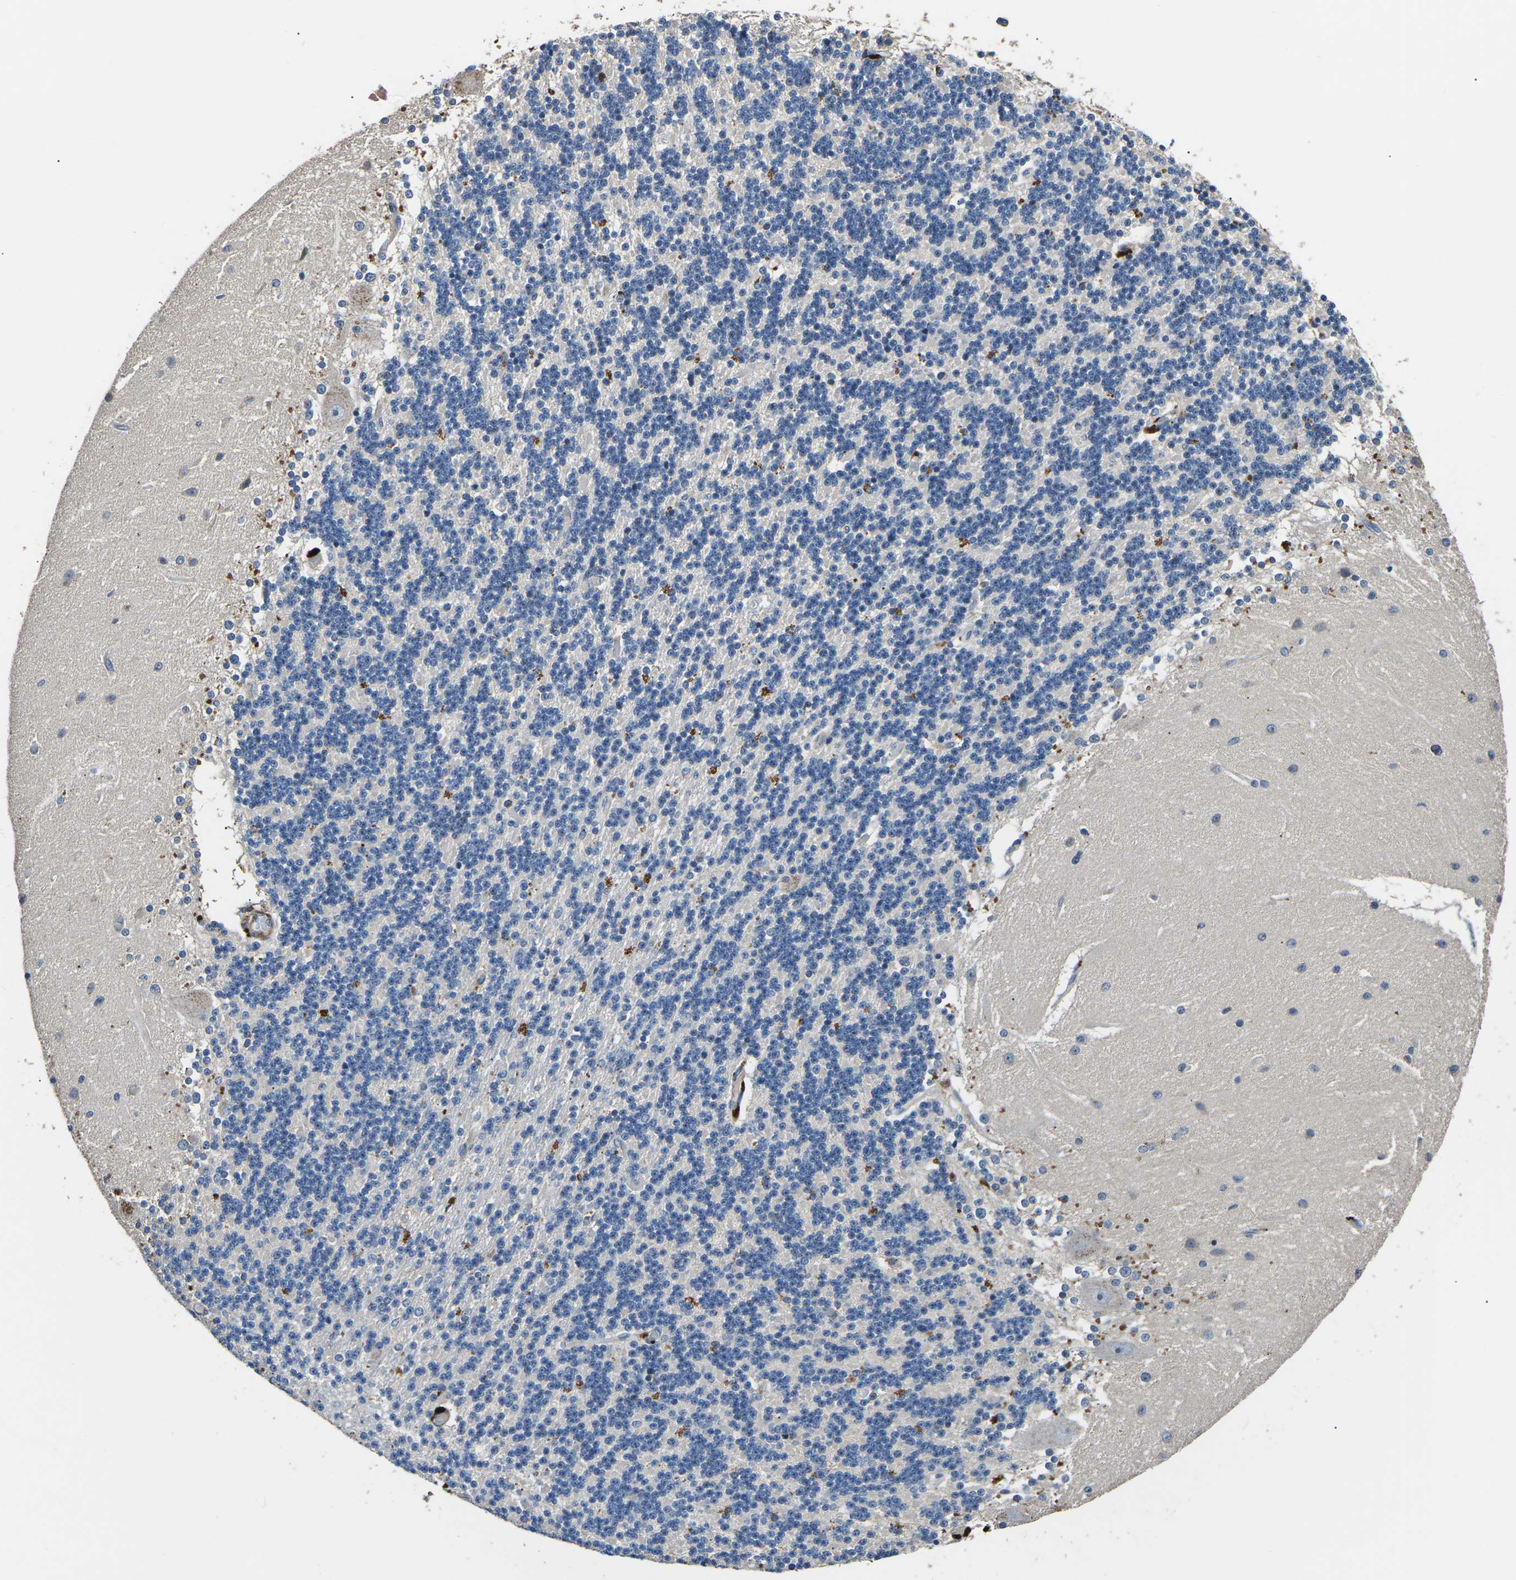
{"staining": {"intensity": "negative", "quantity": "none", "location": "none"}, "tissue": "cerebellum", "cell_type": "Cells in granular layer", "image_type": "normal", "snomed": [{"axis": "morphology", "description": "Normal tissue, NOS"}, {"axis": "topography", "description": "Cerebellum"}], "caption": "A photomicrograph of human cerebellum is negative for staining in cells in granular layer. (IHC, brightfield microscopy, high magnification).", "gene": "KCNJ15", "patient": {"sex": "female", "age": 54}}